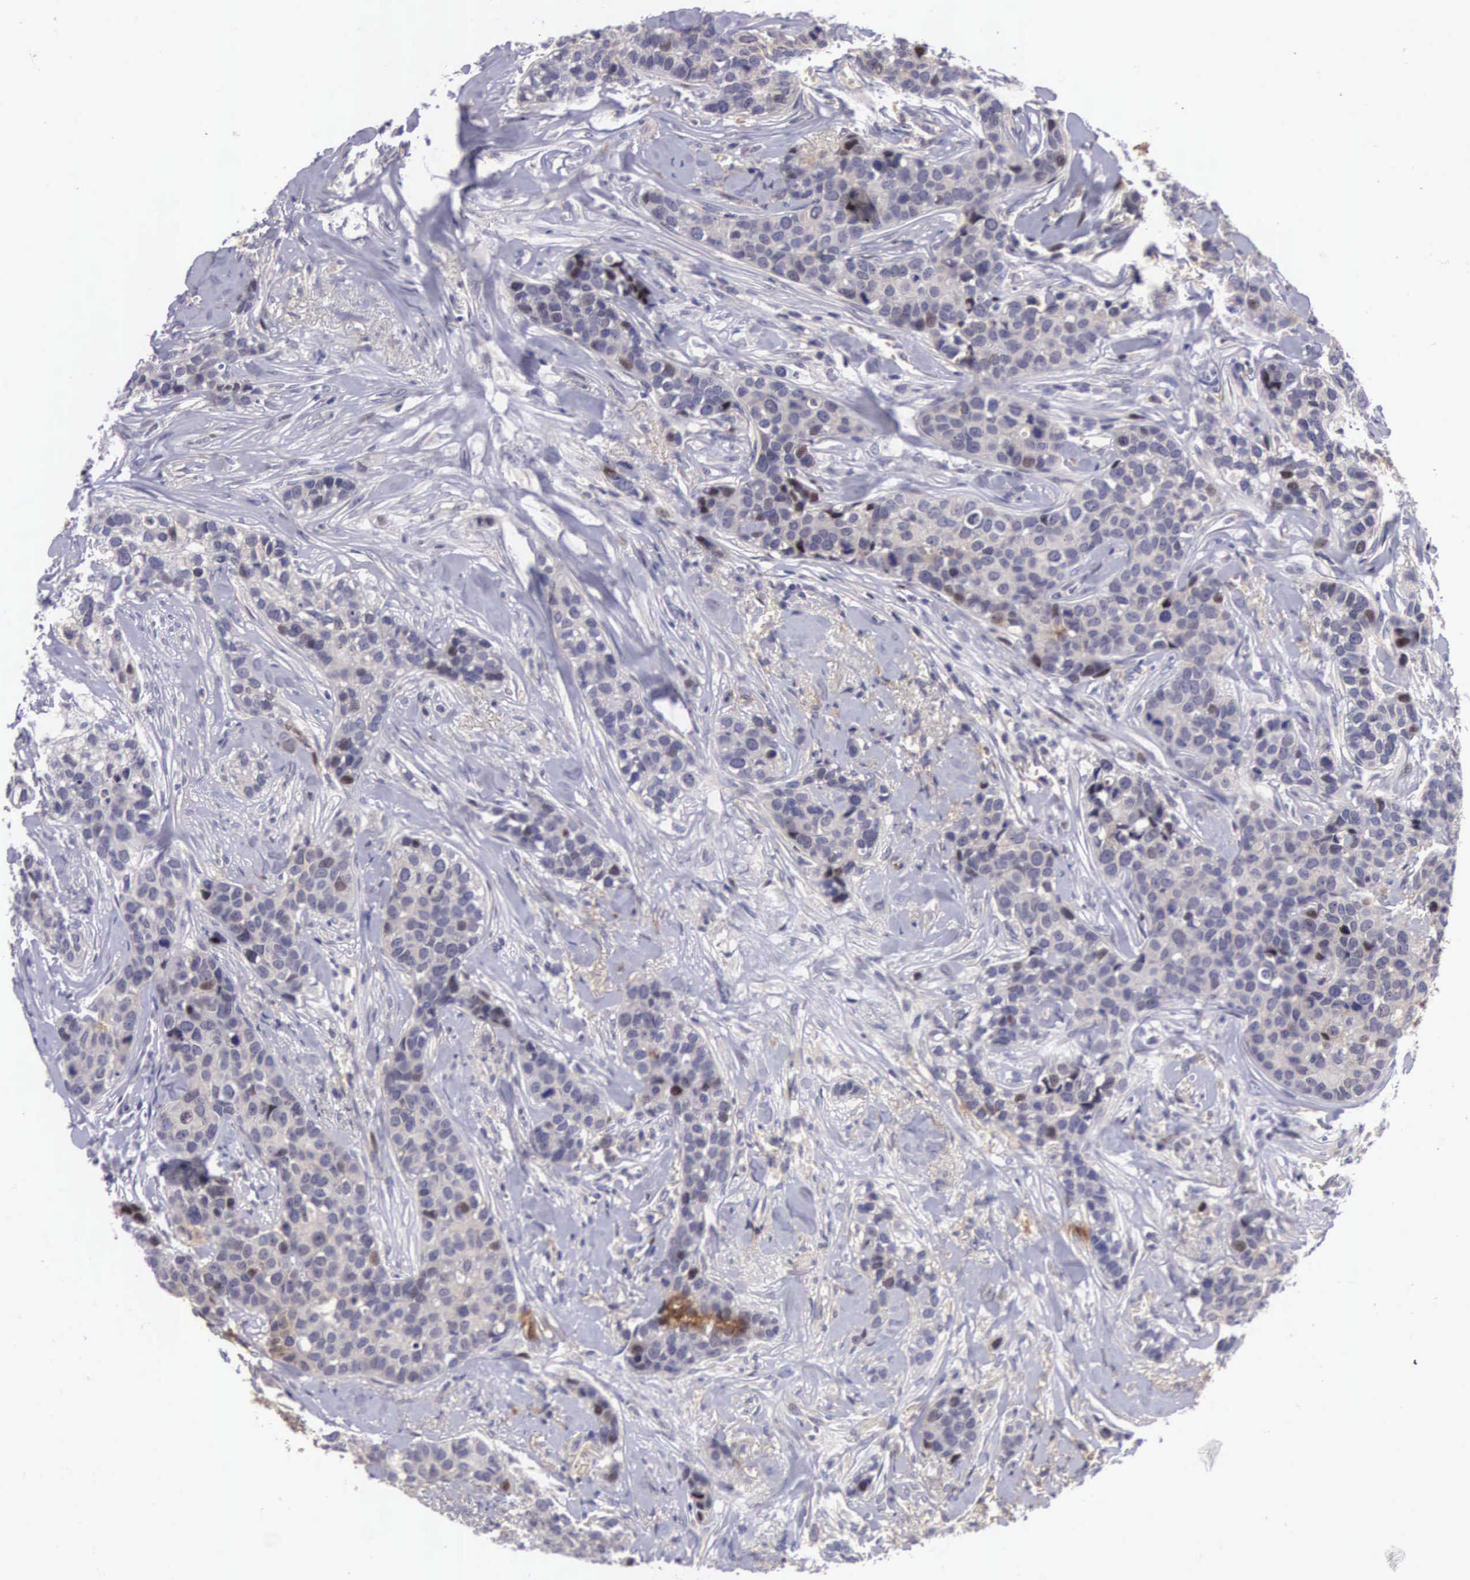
{"staining": {"intensity": "weak", "quantity": "25%-75%", "location": "cytoplasmic/membranous,nuclear"}, "tissue": "breast cancer", "cell_type": "Tumor cells", "image_type": "cancer", "snomed": [{"axis": "morphology", "description": "Duct carcinoma"}, {"axis": "topography", "description": "Breast"}], "caption": "Immunohistochemistry (DAB) staining of breast cancer (invasive ductal carcinoma) demonstrates weak cytoplasmic/membranous and nuclear protein expression in approximately 25%-75% of tumor cells. (DAB (3,3'-diaminobenzidine) = brown stain, brightfield microscopy at high magnification).", "gene": "EMID1", "patient": {"sex": "female", "age": 91}}